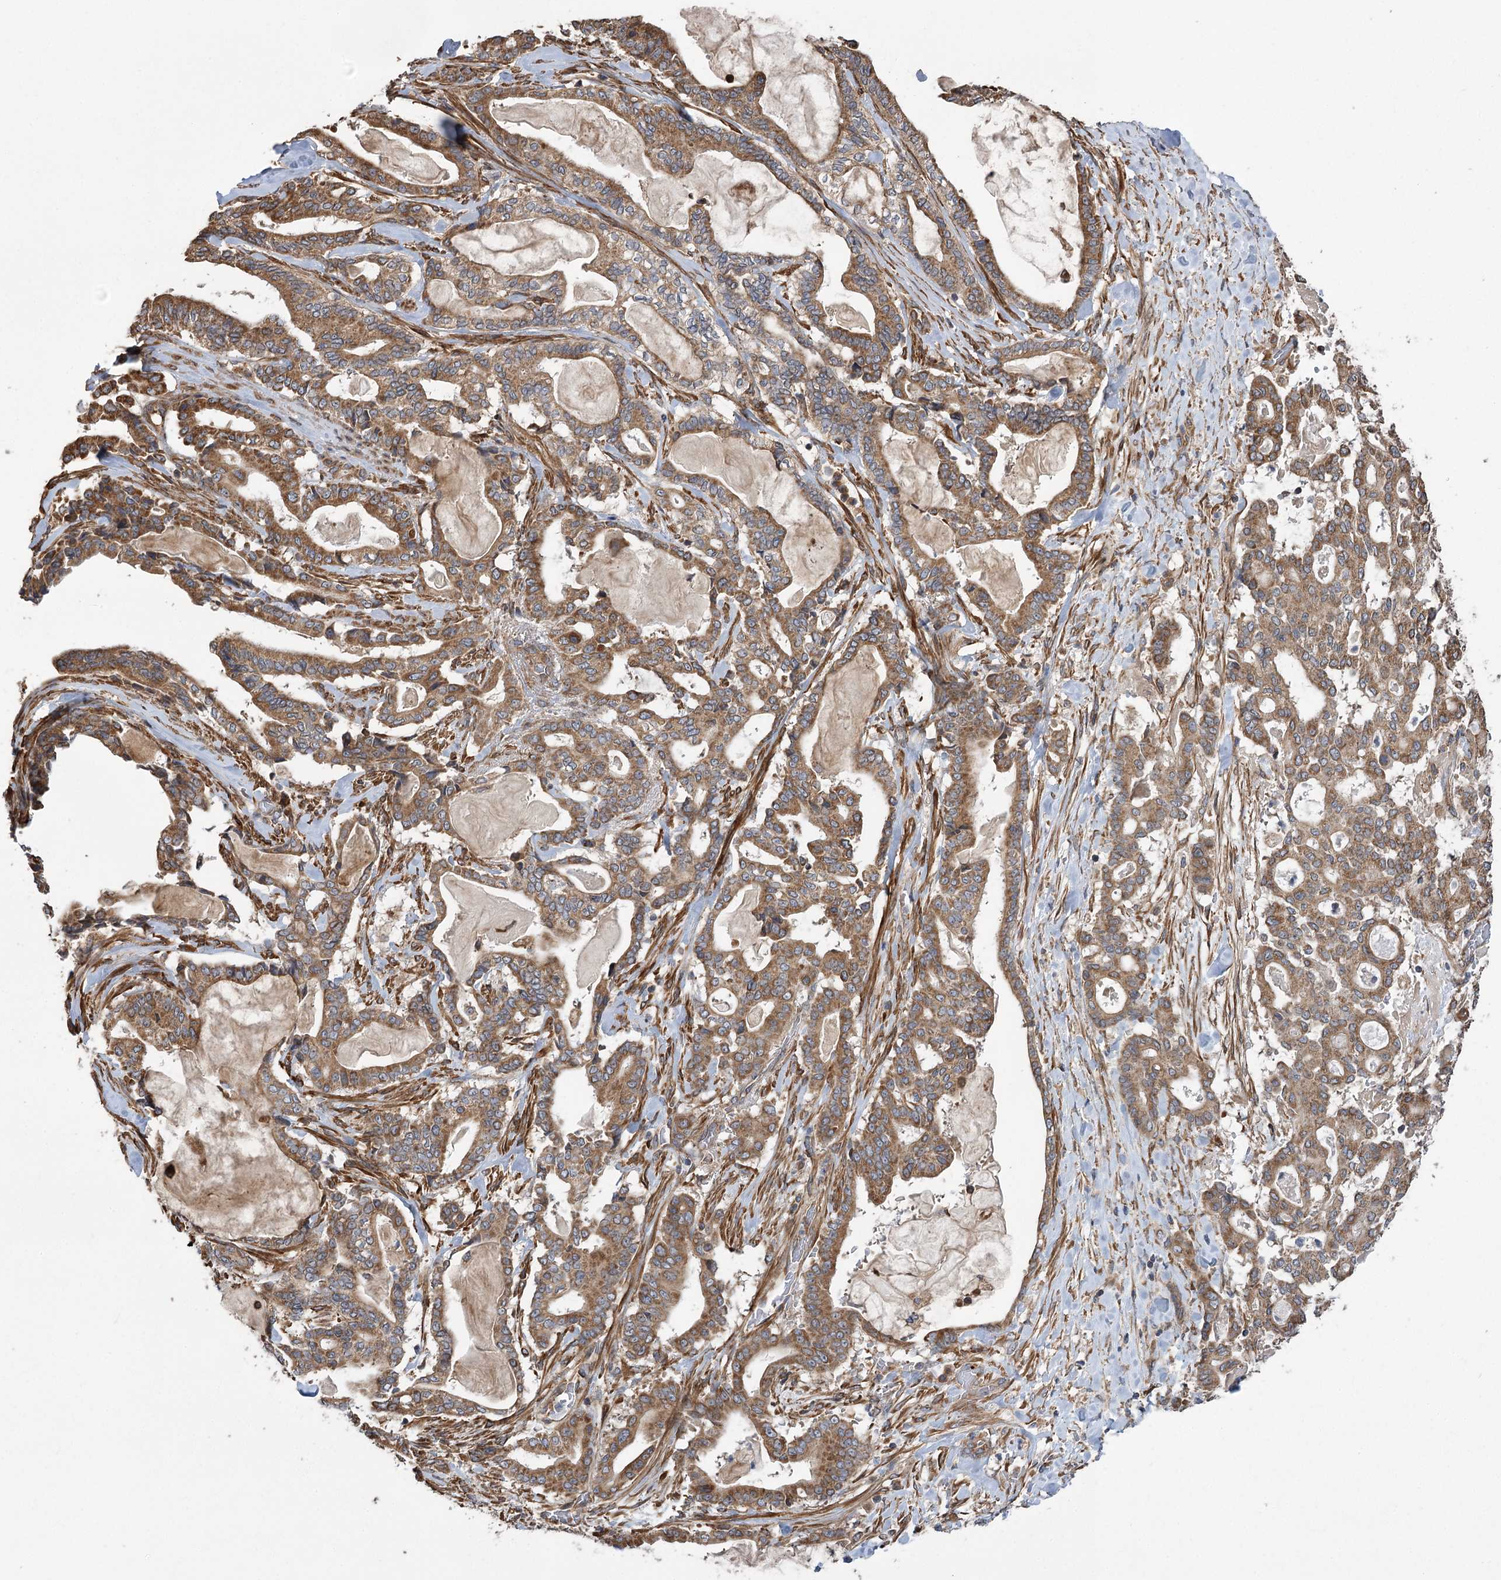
{"staining": {"intensity": "strong", "quantity": ">75%", "location": "cytoplasmic/membranous"}, "tissue": "pancreatic cancer", "cell_type": "Tumor cells", "image_type": "cancer", "snomed": [{"axis": "morphology", "description": "Adenocarcinoma, NOS"}, {"axis": "topography", "description": "Pancreas"}], "caption": "Brown immunohistochemical staining in adenocarcinoma (pancreatic) demonstrates strong cytoplasmic/membranous staining in about >75% of tumor cells. The protein of interest is shown in brown color, while the nuclei are stained blue.", "gene": "RWDD4", "patient": {"sex": "male", "age": 63}}